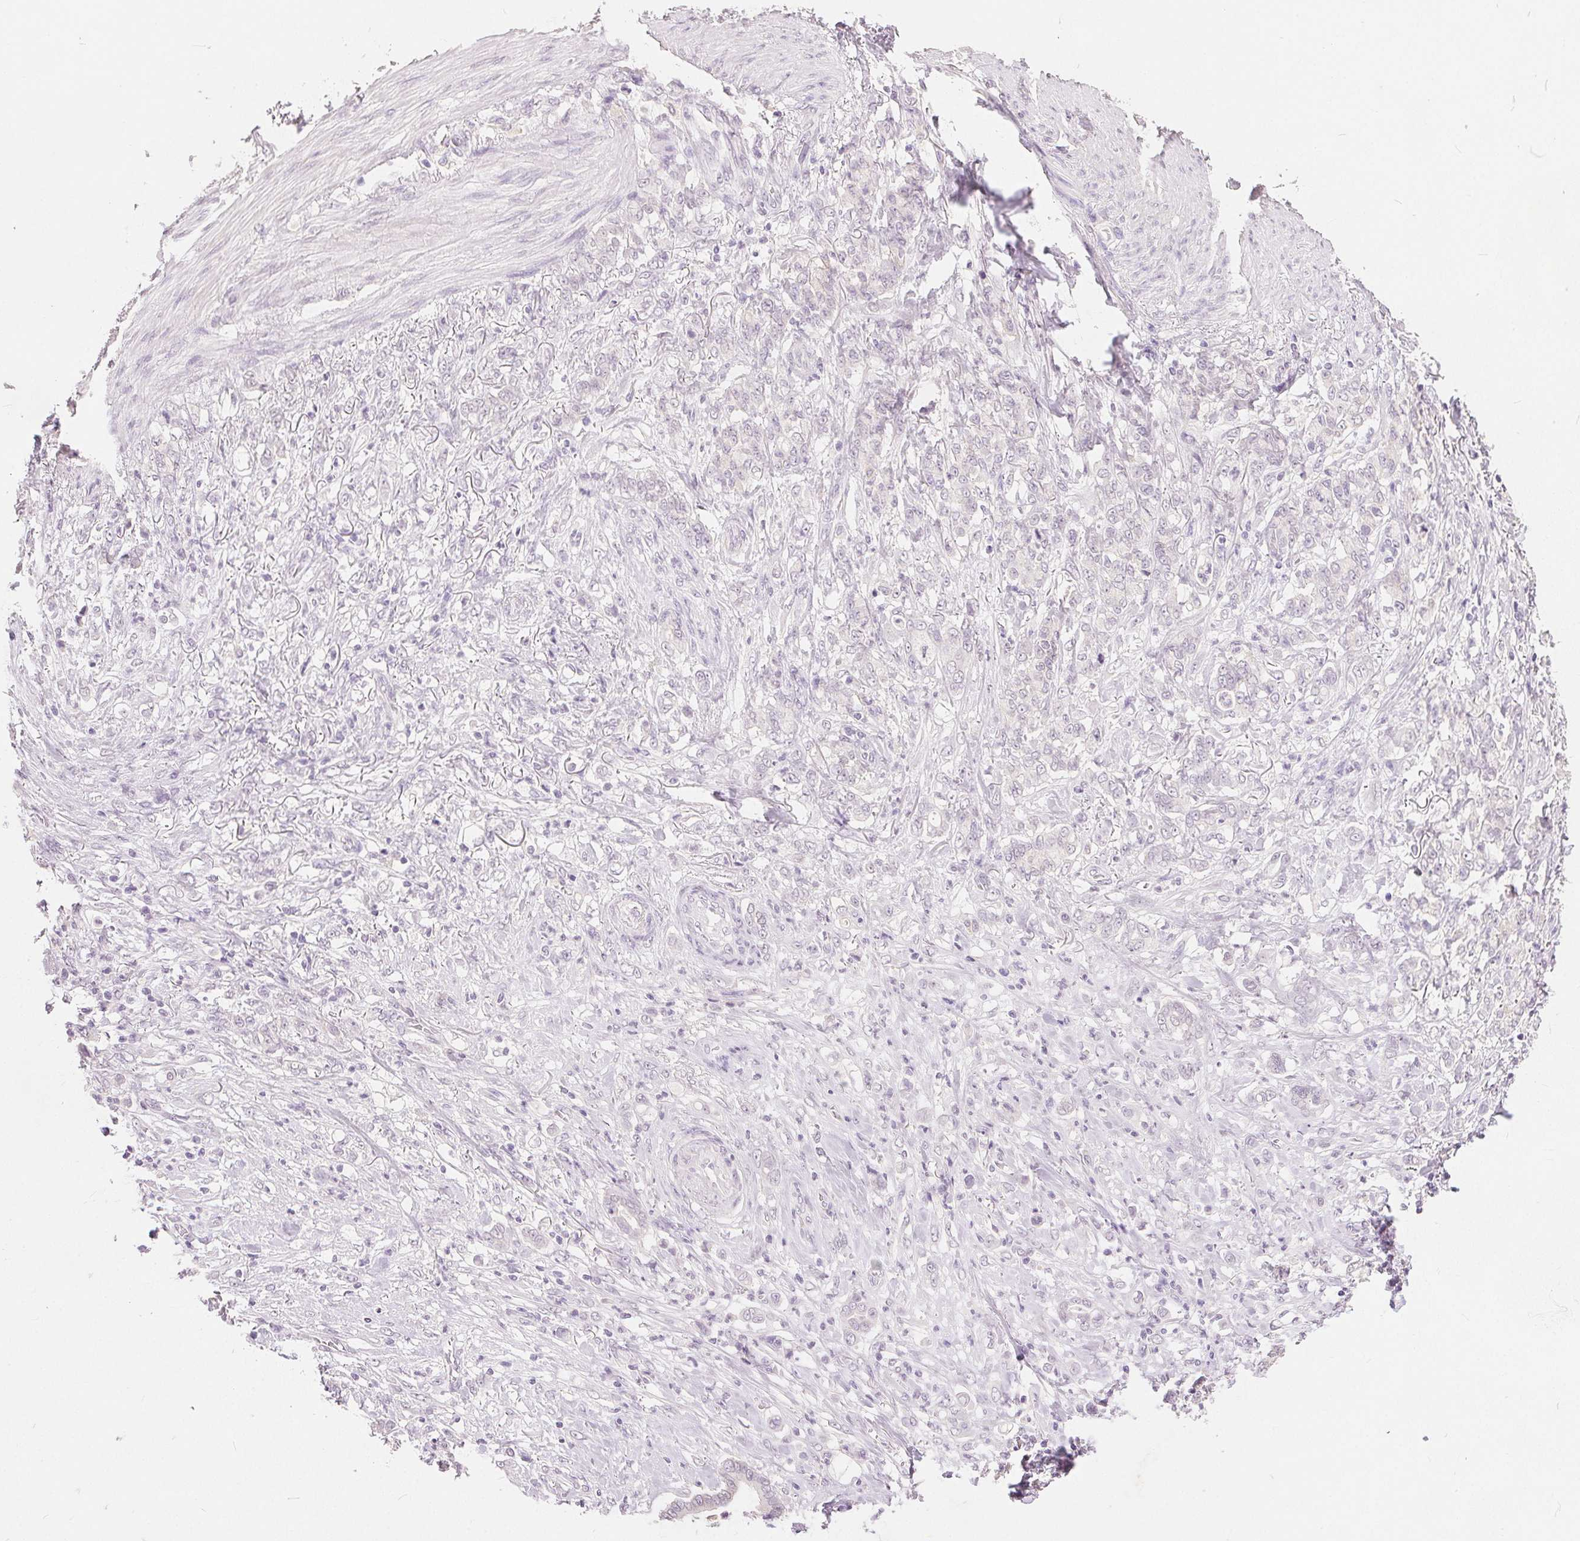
{"staining": {"intensity": "negative", "quantity": "none", "location": "none"}, "tissue": "stomach cancer", "cell_type": "Tumor cells", "image_type": "cancer", "snomed": [{"axis": "morphology", "description": "Adenocarcinoma, NOS"}, {"axis": "topography", "description": "Stomach"}], "caption": "Immunohistochemistry micrograph of neoplastic tissue: stomach cancer (adenocarcinoma) stained with DAB exhibits no significant protein staining in tumor cells. (Stains: DAB (3,3'-diaminobenzidine) immunohistochemistry with hematoxylin counter stain, Microscopy: brightfield microscopy at high magnification).", "gene": "CA12", "patient": {"sex": "female", "age": 79}}